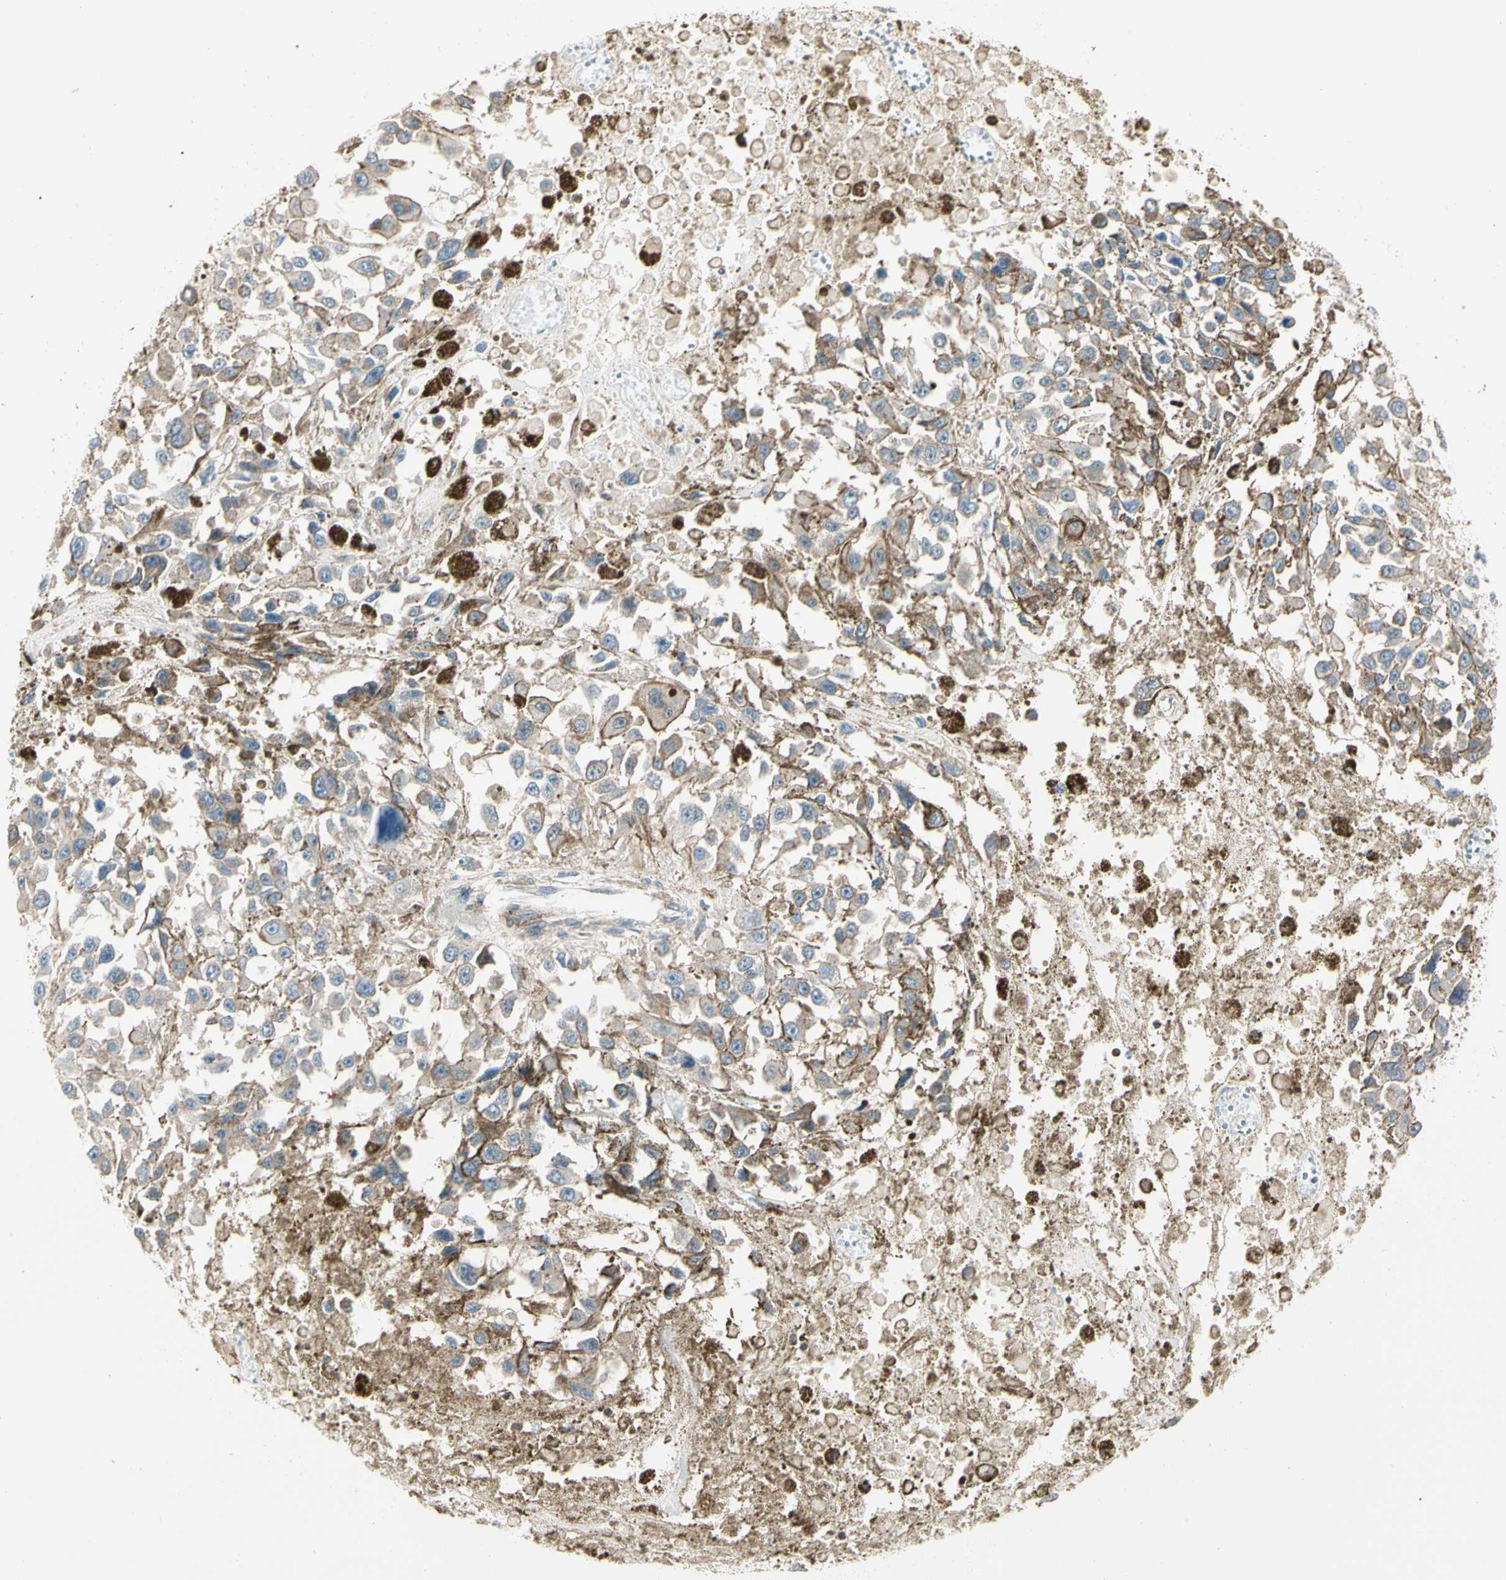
{"staining": {"intensity": "weak", "quantity": "<25%", "location": "cytoplasmic/membranous"}, "tissue": "melanoma", "cell_type": "Tumor cells", "image_type": "cancer", "snomed": [{"axis": "morphology", "description": "Malignant melanoma, Metastatic site"}, {"axis": "topography", "description": "Lymph node"}], "caption": "The micrograph shows no significant staining in tumor cells of melanoma.", "gene": "CAPZA2", "patient": {"sex": "male", "age": 59}}